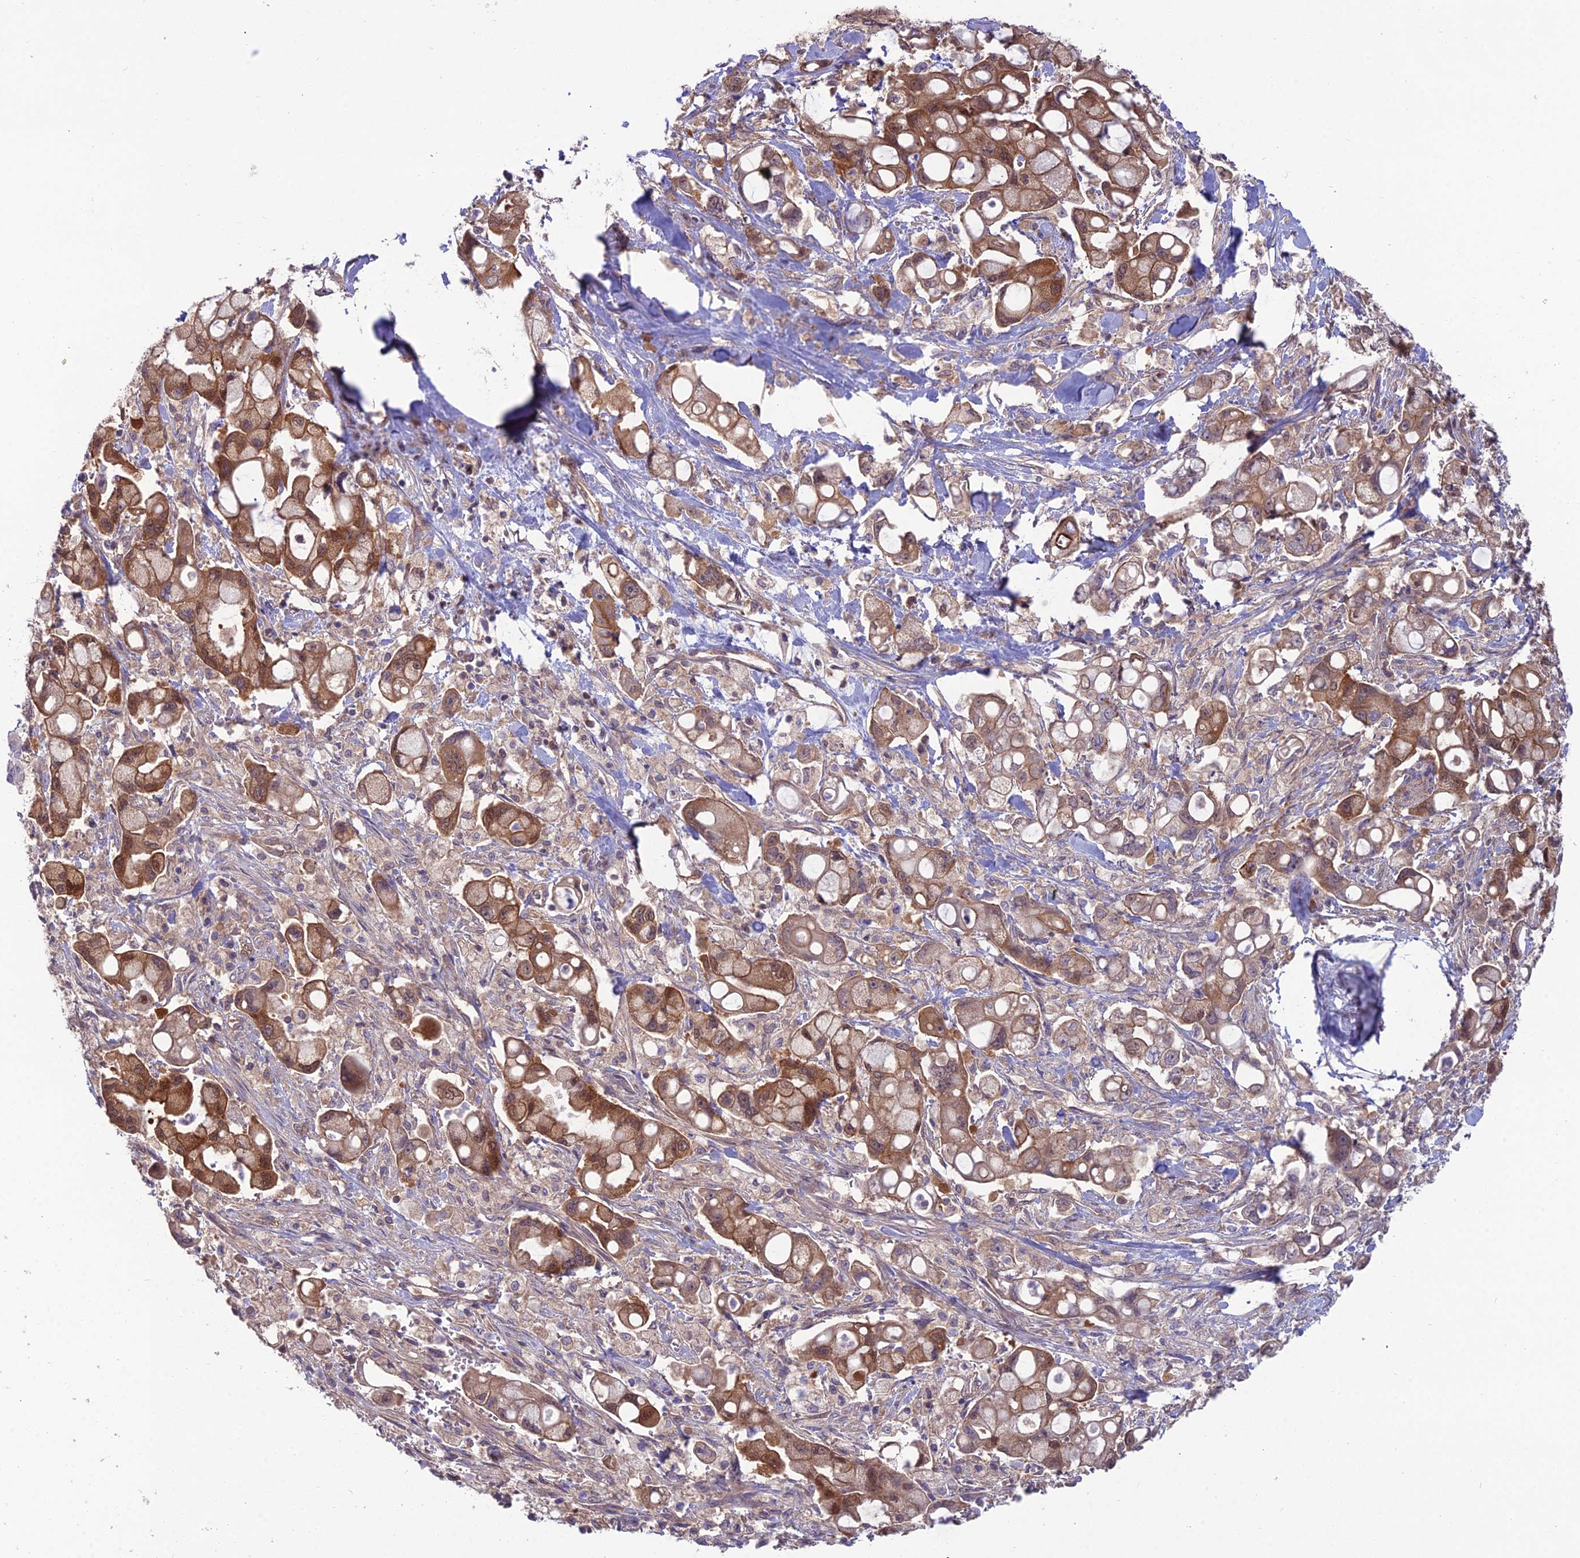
{"staining": {"intensity": "moderate", "quantity": ">75%", "location": "cytoplasmic/membranous,nuclear"}, "tissue": "pancreatic cancer", "cell_type": "Tumor cells", "image_type": "cancer", "snomed": [{"axis": "morphology", "description": "Adenocarcinoma, NOS"}, {"axis": "topography", "description": "Pancreas"}], "caption": "Human pancreatic cancer stained with a protein marker reveals moderate staining in tumor cells.", "gene": "MVD", "patient": {"sex": "male", "age": 68}}